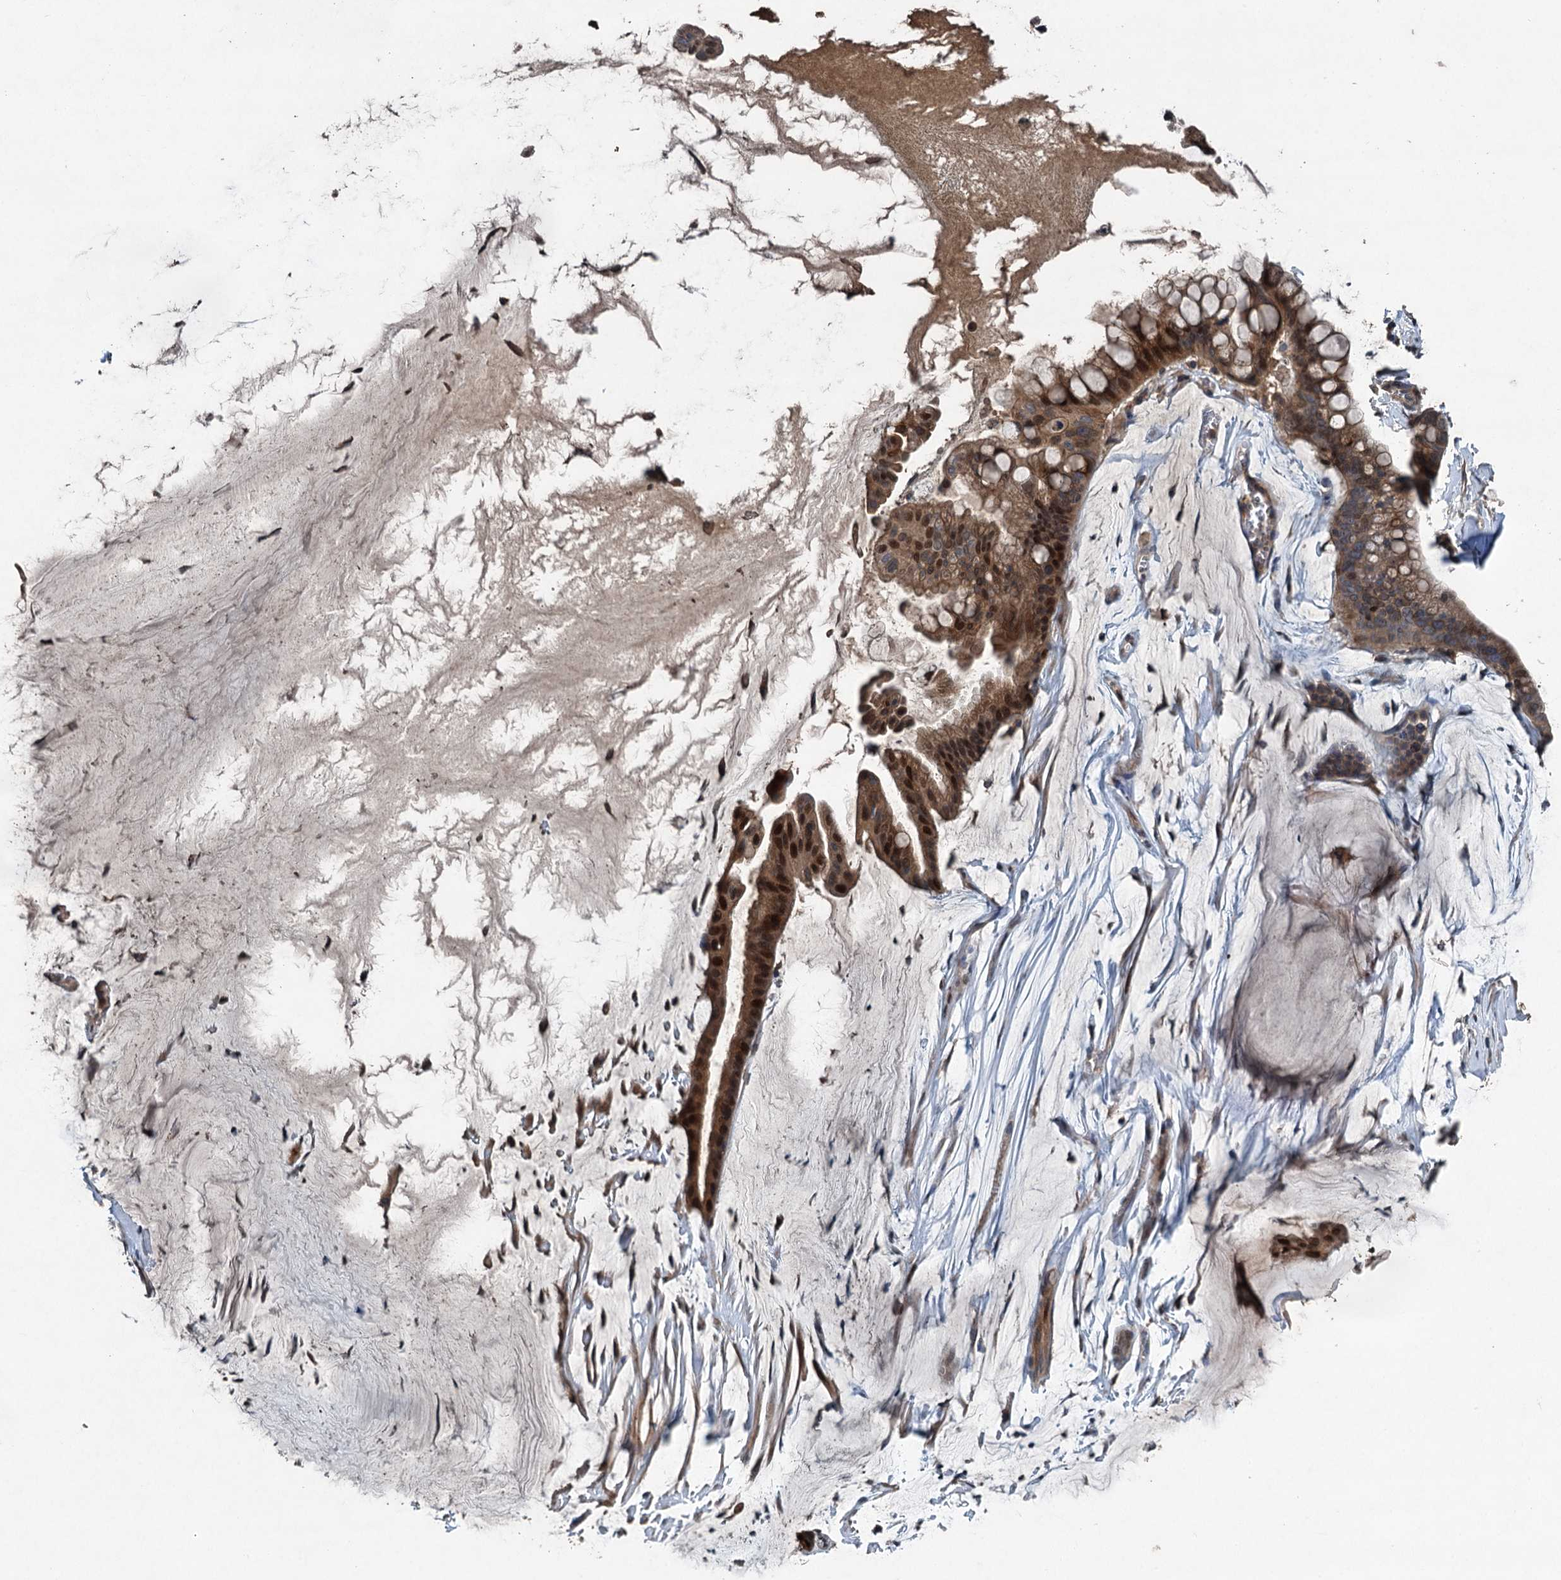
{"staining": {"intensity": "moderate", "quantity": ">75%", "location": "cytoplasmic/membranous,nuclear"}, "tissue": "ovarian cancer", "cell_type": "Tumor cells", "image_type": "cancer", "snomed": [{"axis": "morphology", "description": "Cystadenocarcinoma, mucinous, NOS"}, {"axis": "topography", "description": "Ovary"}], "caption": "Protein positivity by immunohistochemistry exhibits moderate cytoplasmic/membranous and nuclear expression in approximately >75% of tumor cells in ovarian mucinous cystadenocarcinoma. The staining was performed using DAB, with brown indicating positive protein expression. Nuclei are stained blue with hematoxylin.", "gene": "TAPBPL", "patient": {"sex": "female", "age": 73}}